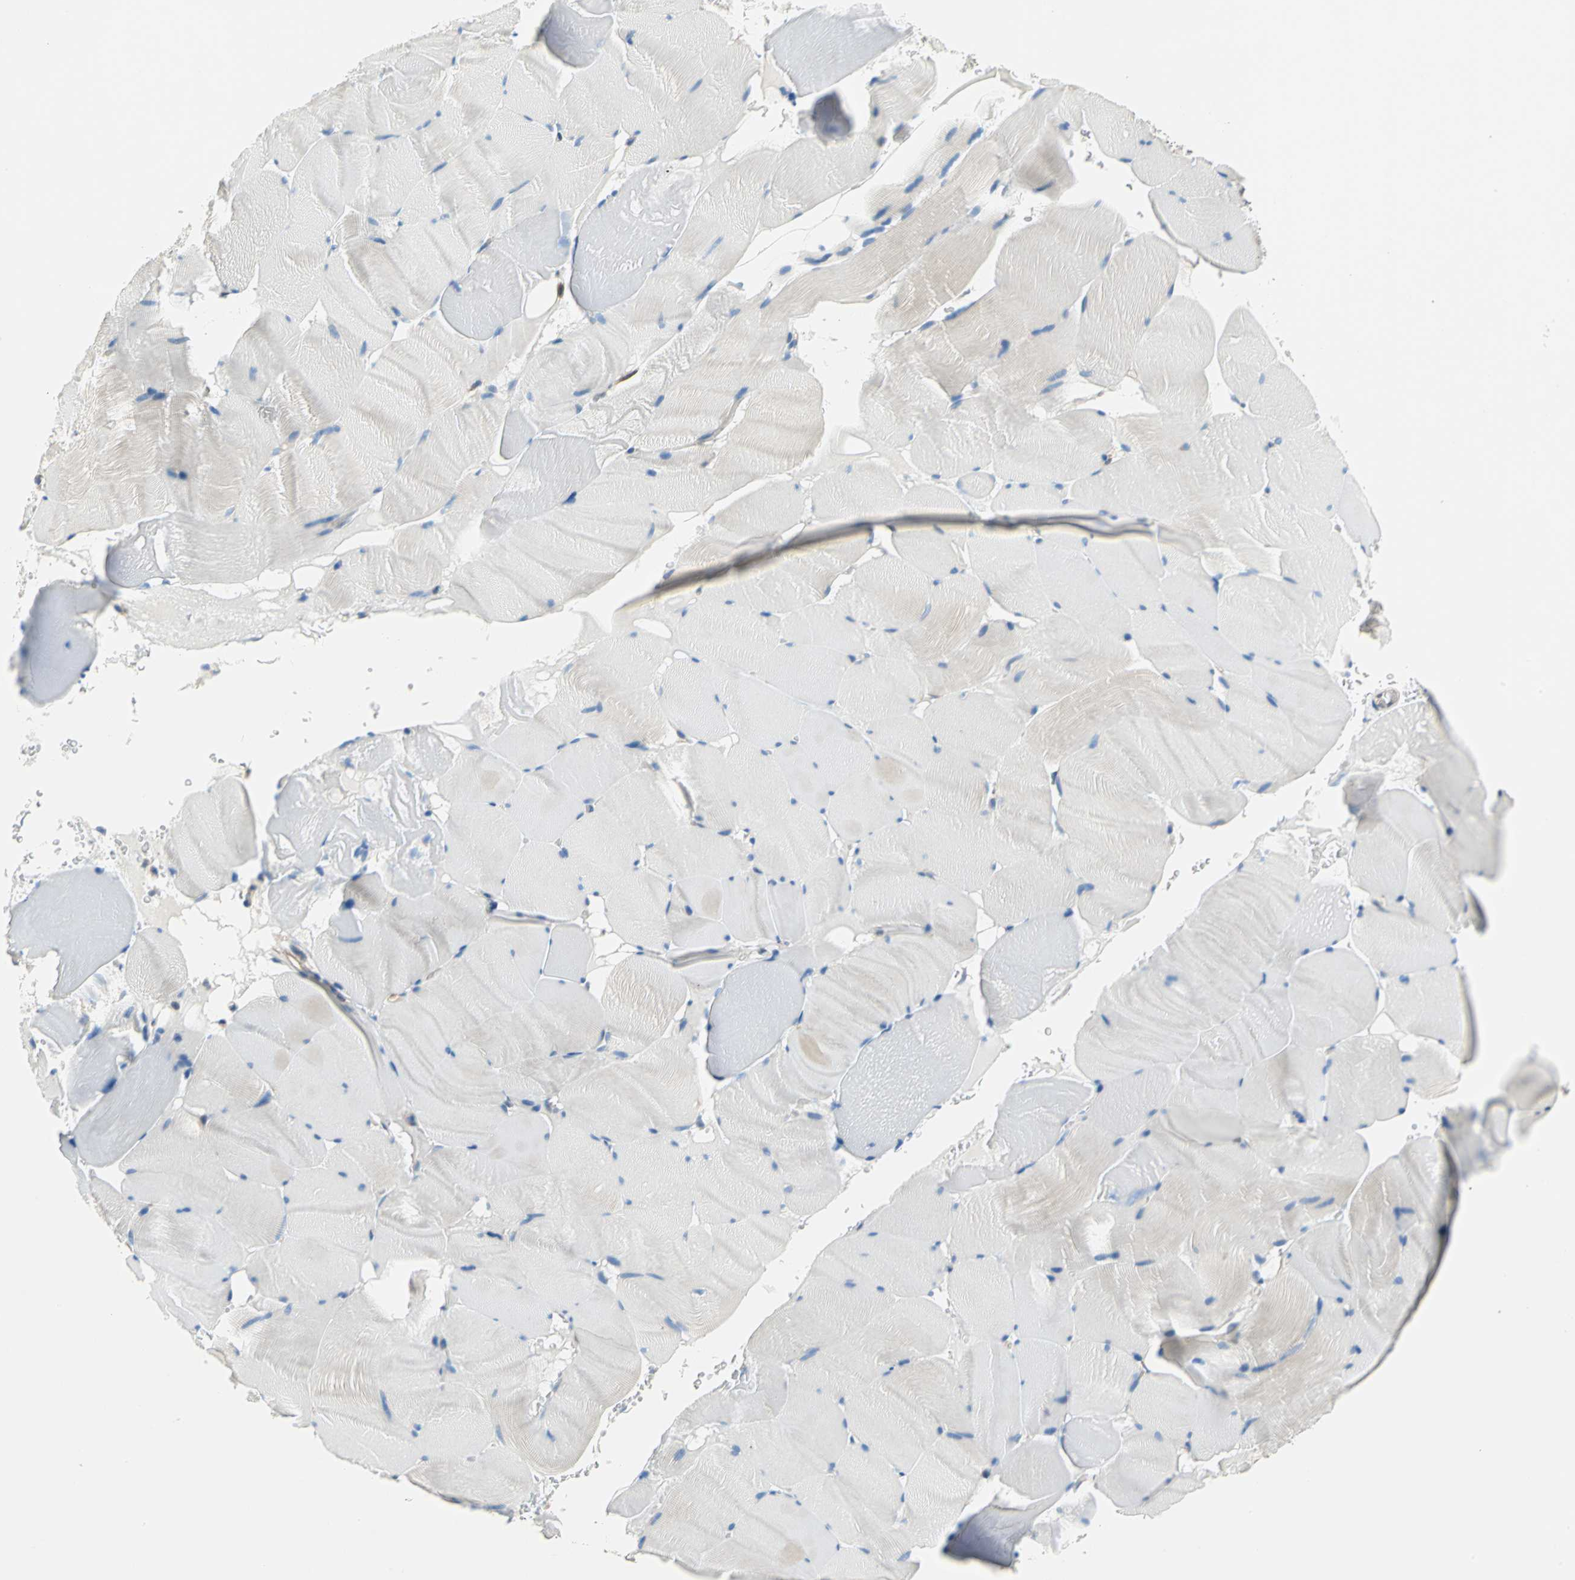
{"staining": {"intensity": "negative", "quantity": "none", "location": "none"}, "tissue": "skeletal muscle", "cell_type": "Myocytes", "image_type": "normal", "snomed": [{"axis": "morphology", "description": "Normal tissue, NOS"}, {"axis": "topography", "description": "Skeletal muscle"}], "caption": "DAB (3,3'-diaminobenzidine) immunohistochemical staining of unremarkable skeletal muscle exhibits no significant staining in myocytes.", "gene": "TRIM25", "patient": {"sex": "male", "age": 62}}